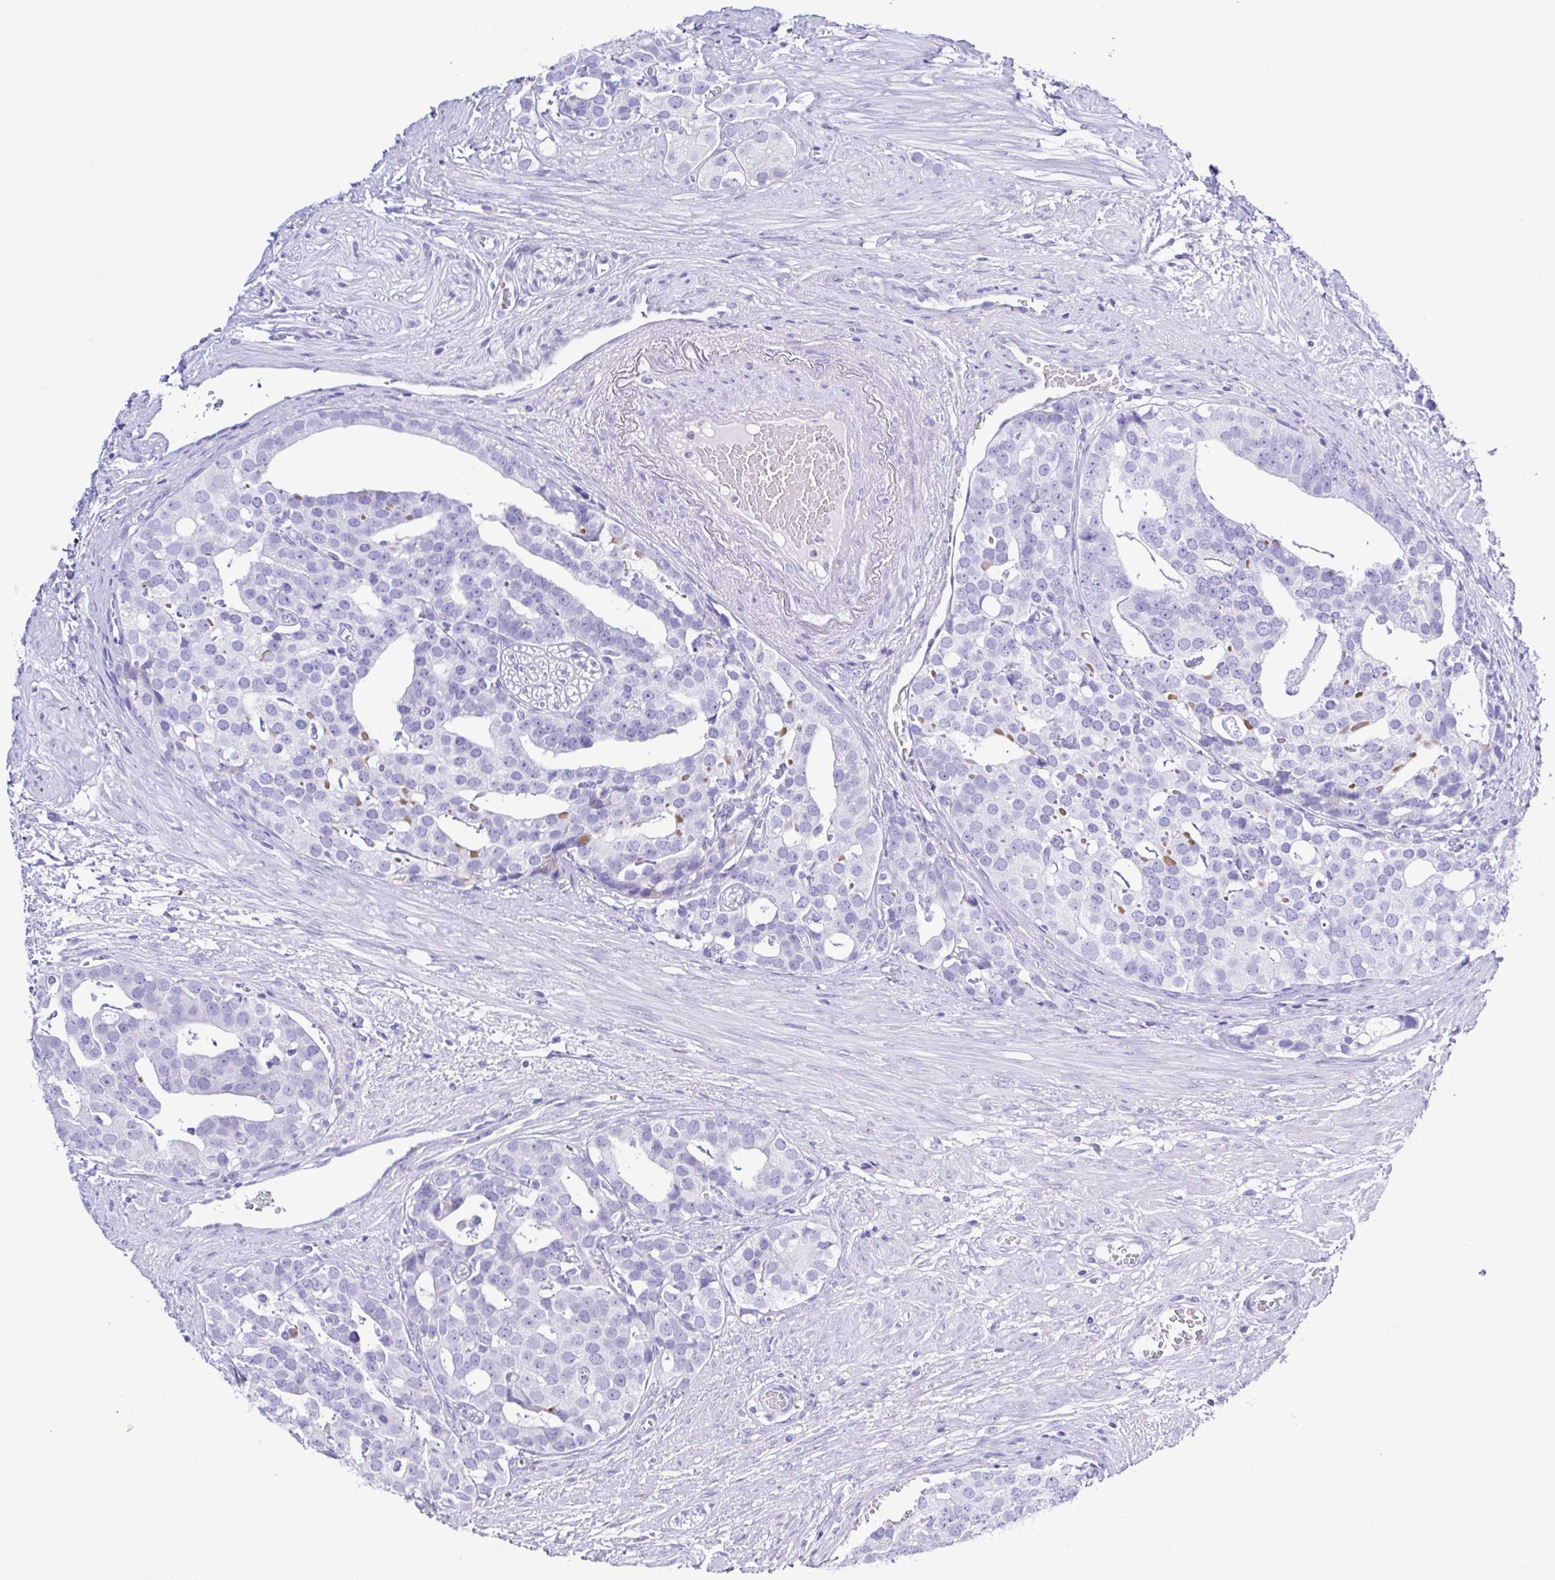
{"staining": {"intensity": "negative", "quantity": "none", "location": "none"}, "tissue": "prostate cancer", "cell_type": "Tumor cells", "image_type": "cancer", "snomed": [{"axis": "morphology", "description": "Adenocarcinoma, High grade"}, {"axis": "topography", "description": "Prostate"}], "caption": "DAB immunohistochemical staining of human prostate high-grade adenocarcinoma shows no significant expression in tumor cells.", "gene": "GPR17", "patient": {"sex": "male", "age": 71}}